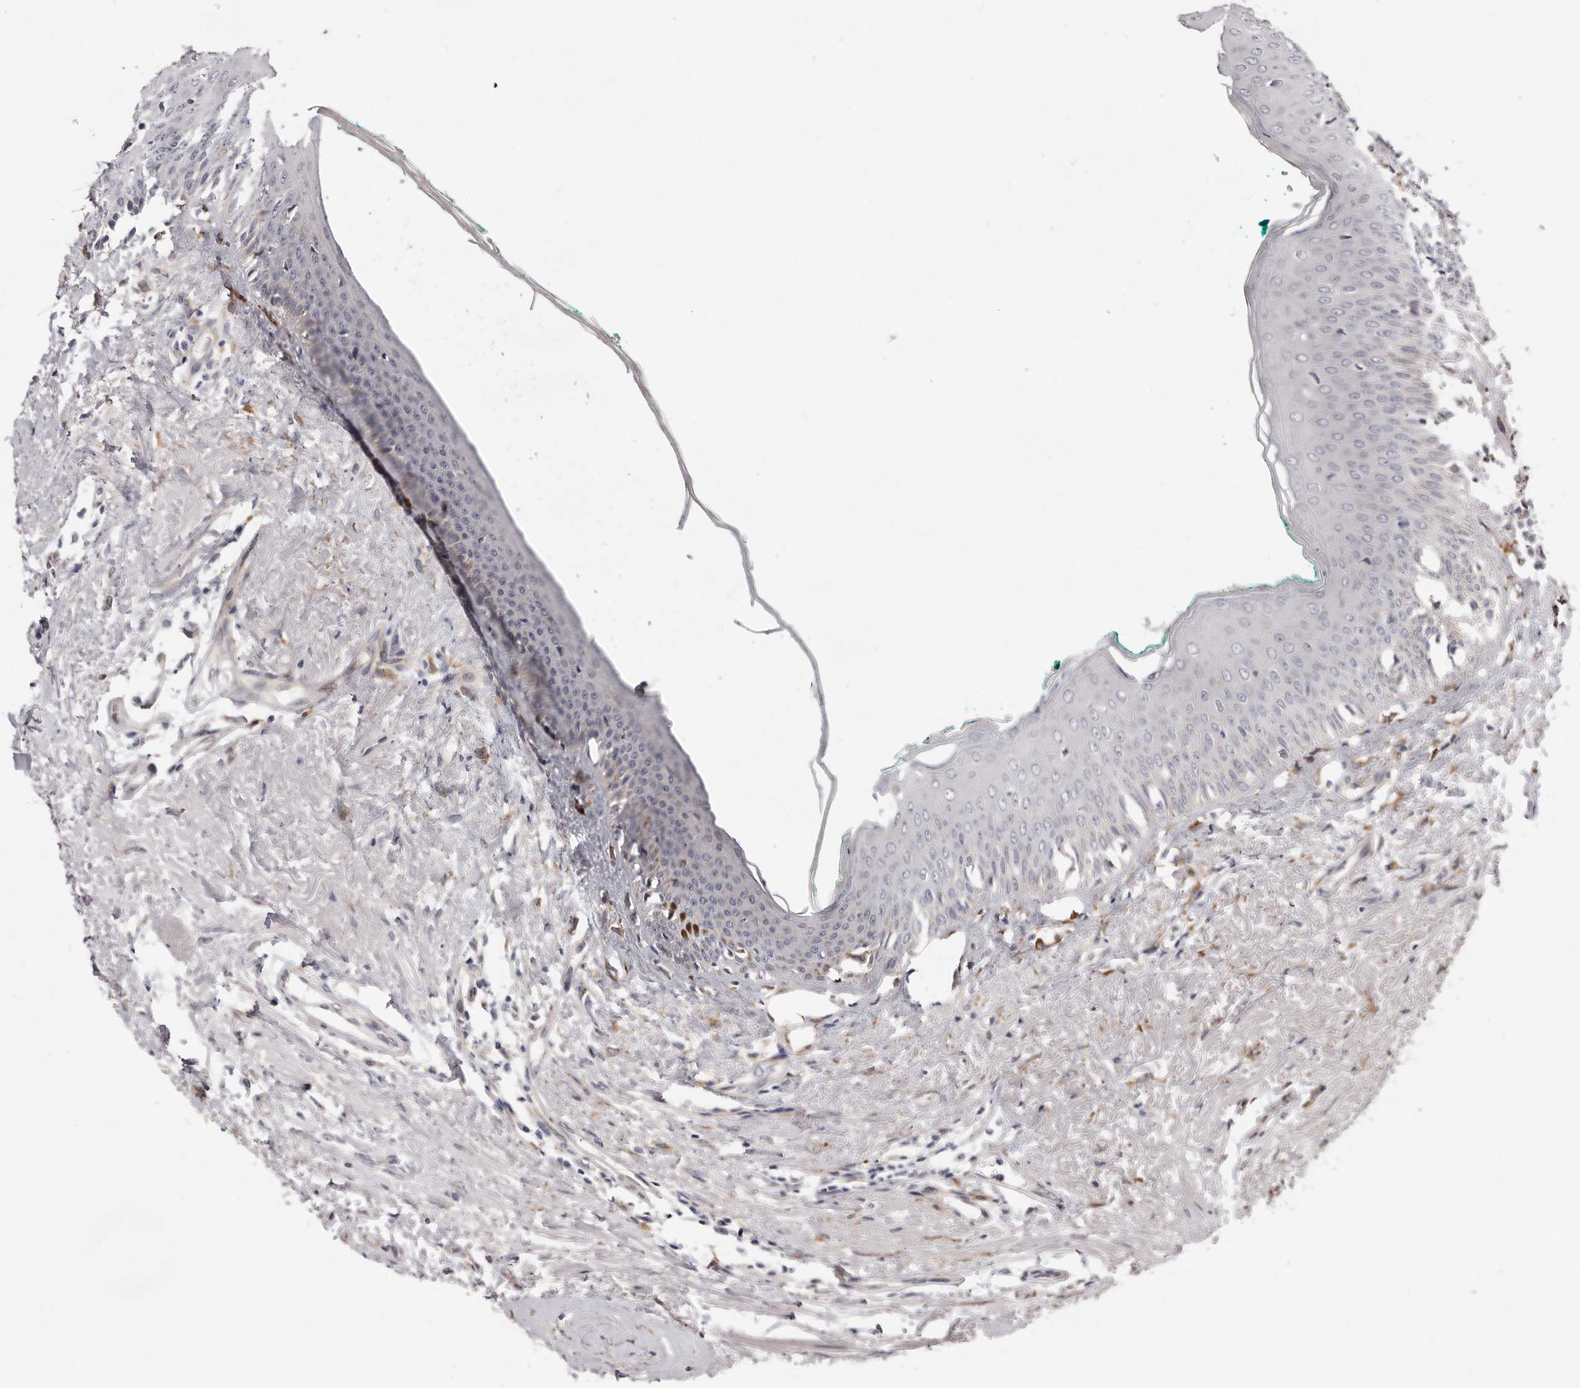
{"staining": {"intensity": "negative", "quantity": "none", "location": "none"}, "tissue": "oral mucosa", "cell_type": "Squamous epithelial cells", "image_type": "normal", "snomed": [{"axis": "morphology", "description": "Normal tissue, NOS"}, {"axis": "topography", "description": "Oral tissue"}], "caption": "Immunohistochemistry micrograph of normal human oral mucosa stained for a protein (brown), which displays no staining in squamous epithelial cells.", "gene": "USH1C", "patient": {"sex": "female", "age": 70}}